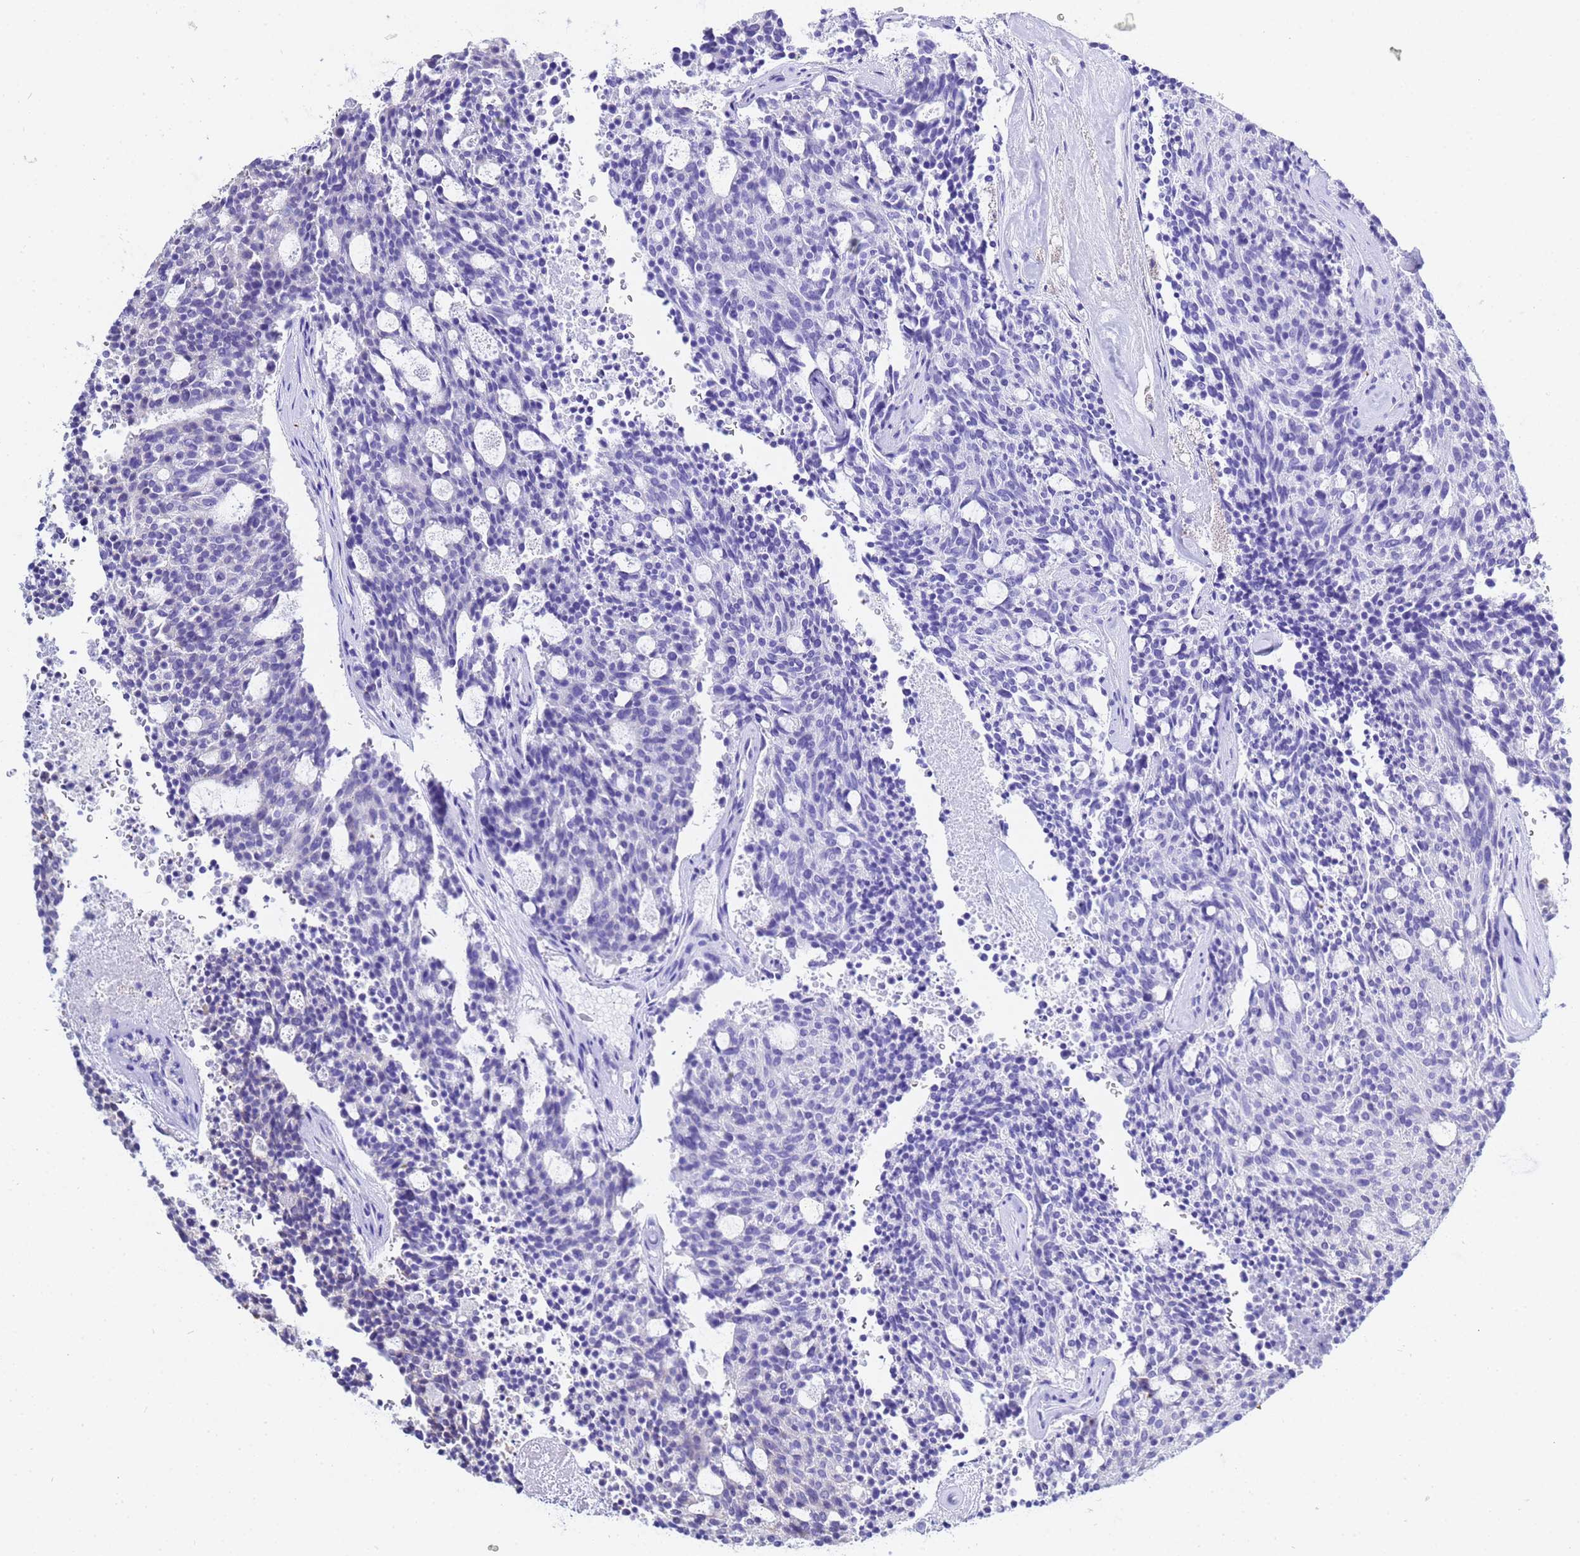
{"staining": {"intensity": "negative", "quantity": "none", "location": "none"}, "tissue": "carcinoid", "cell_type": "Tumor cells", "image_type": "cancer", "snomed": [{"axis": "morphology", "description": "Carcinoid, malignant, NOS"}, {"axis": "topography", "description": "Pancreas"}], "caption": "Immunohistochemistry (IHC) photomicrograph of carcinoid (malignant) stained for a protein (brown), which exhibits no expression in tumor cells.", "gene": "ACTL6B", "patient": {"sex": "female", "age": 54}}